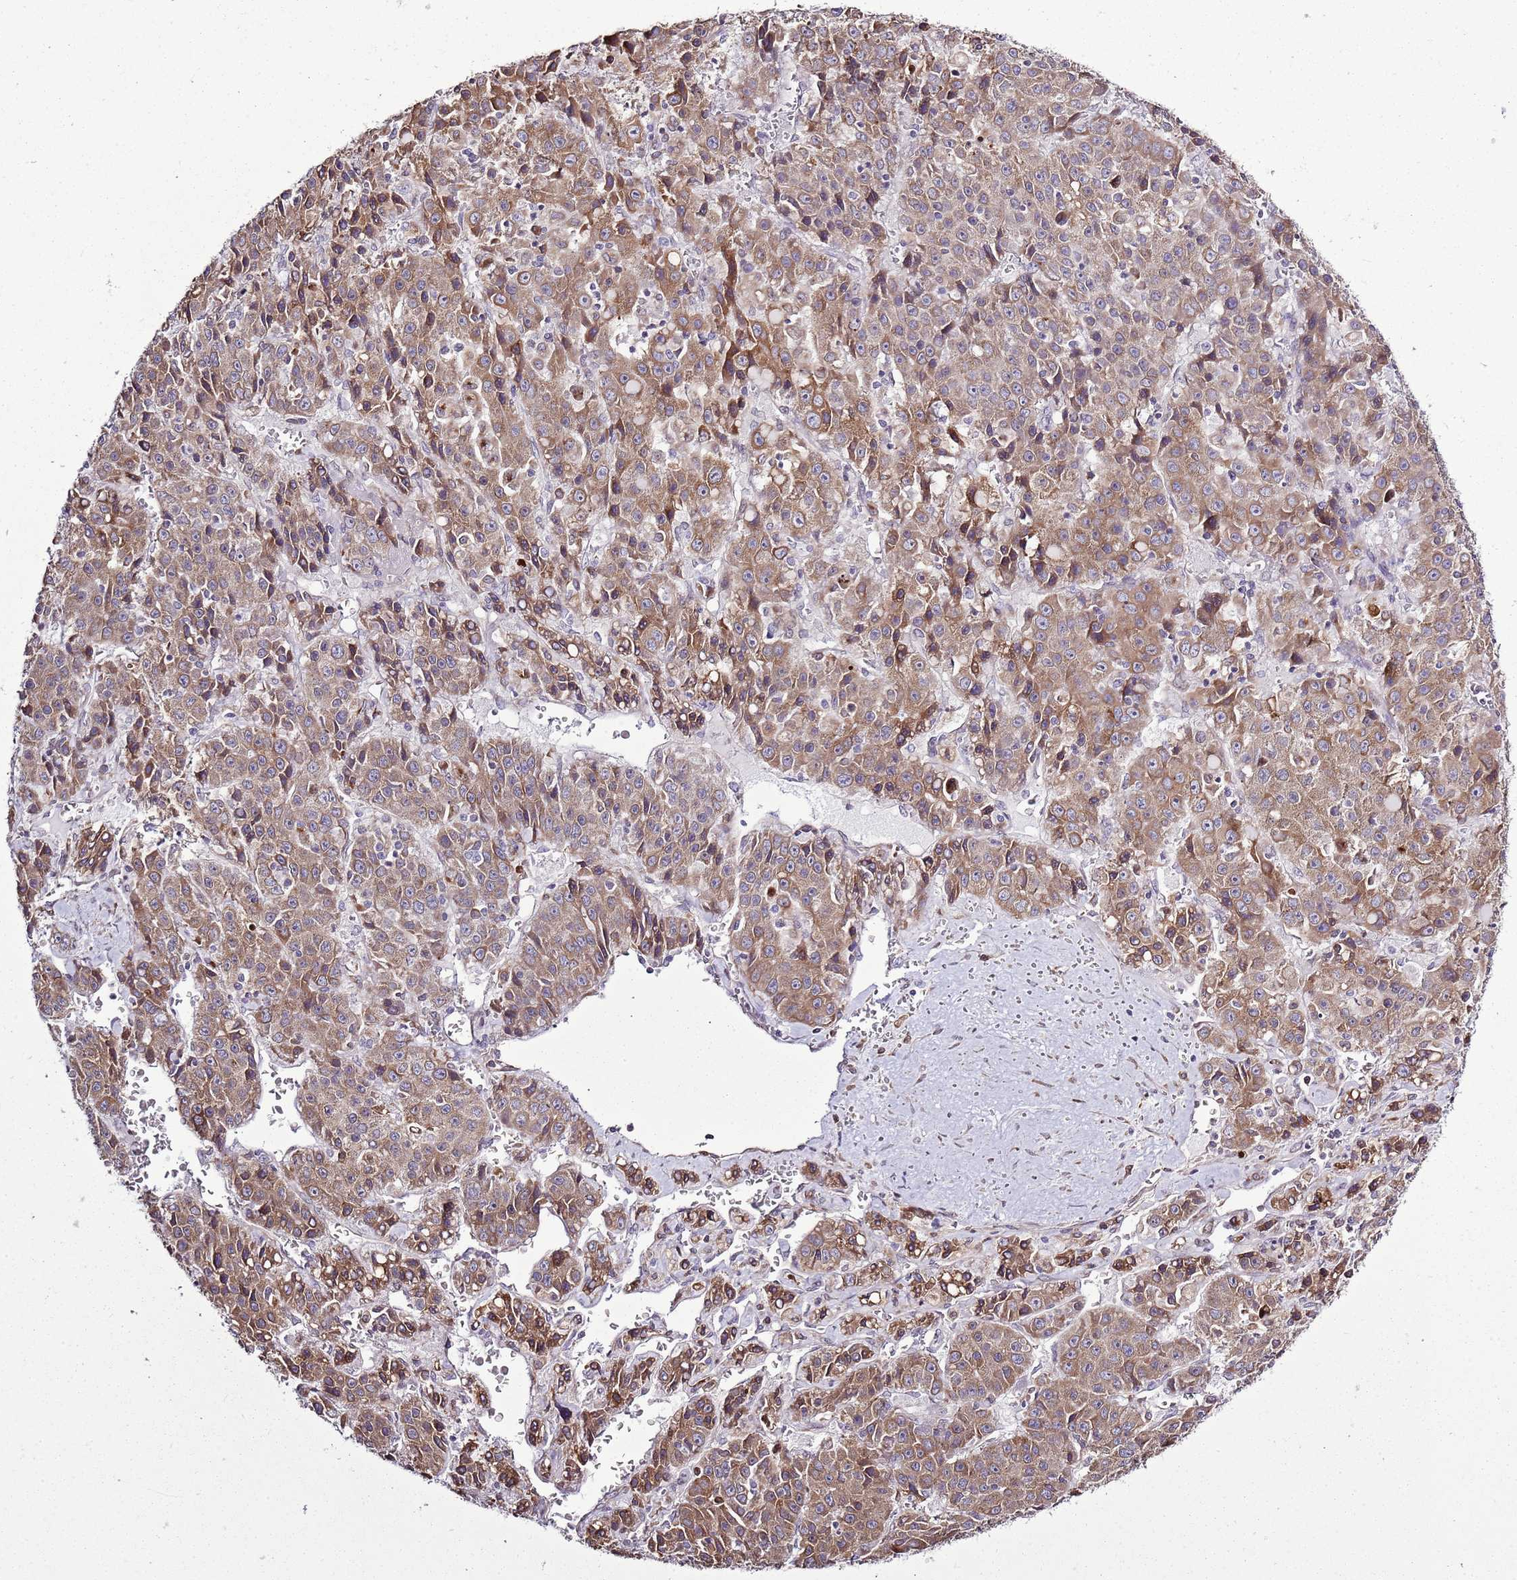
{"staining": {"intensity": "moderate", "quantity": ">75%", "location": "cytoplasmic/membranous"}, "tissue": "liver cancer", "cell_type": "Tumor cells", "image_type": "cancer", "snomed": [{"axis": "morphology", "description": "Carcinoma, Hepatocellular, NOS"}, {"axis": "topography", "description": "Liver"}], "caption": "High-magnification brightfield microscopy of liver cancer (hepatocellular carcinoma) stained with DAB (3,3'-diaminobenzidine) (brown) and counterstained with hematoxylin (blue). tumor cells exhibit moderate cytoplasmic/membranous expression is identified in approximately>75% of cells.", "gene": "TMED10", "patient": {"sex": "female", "age": 53}}